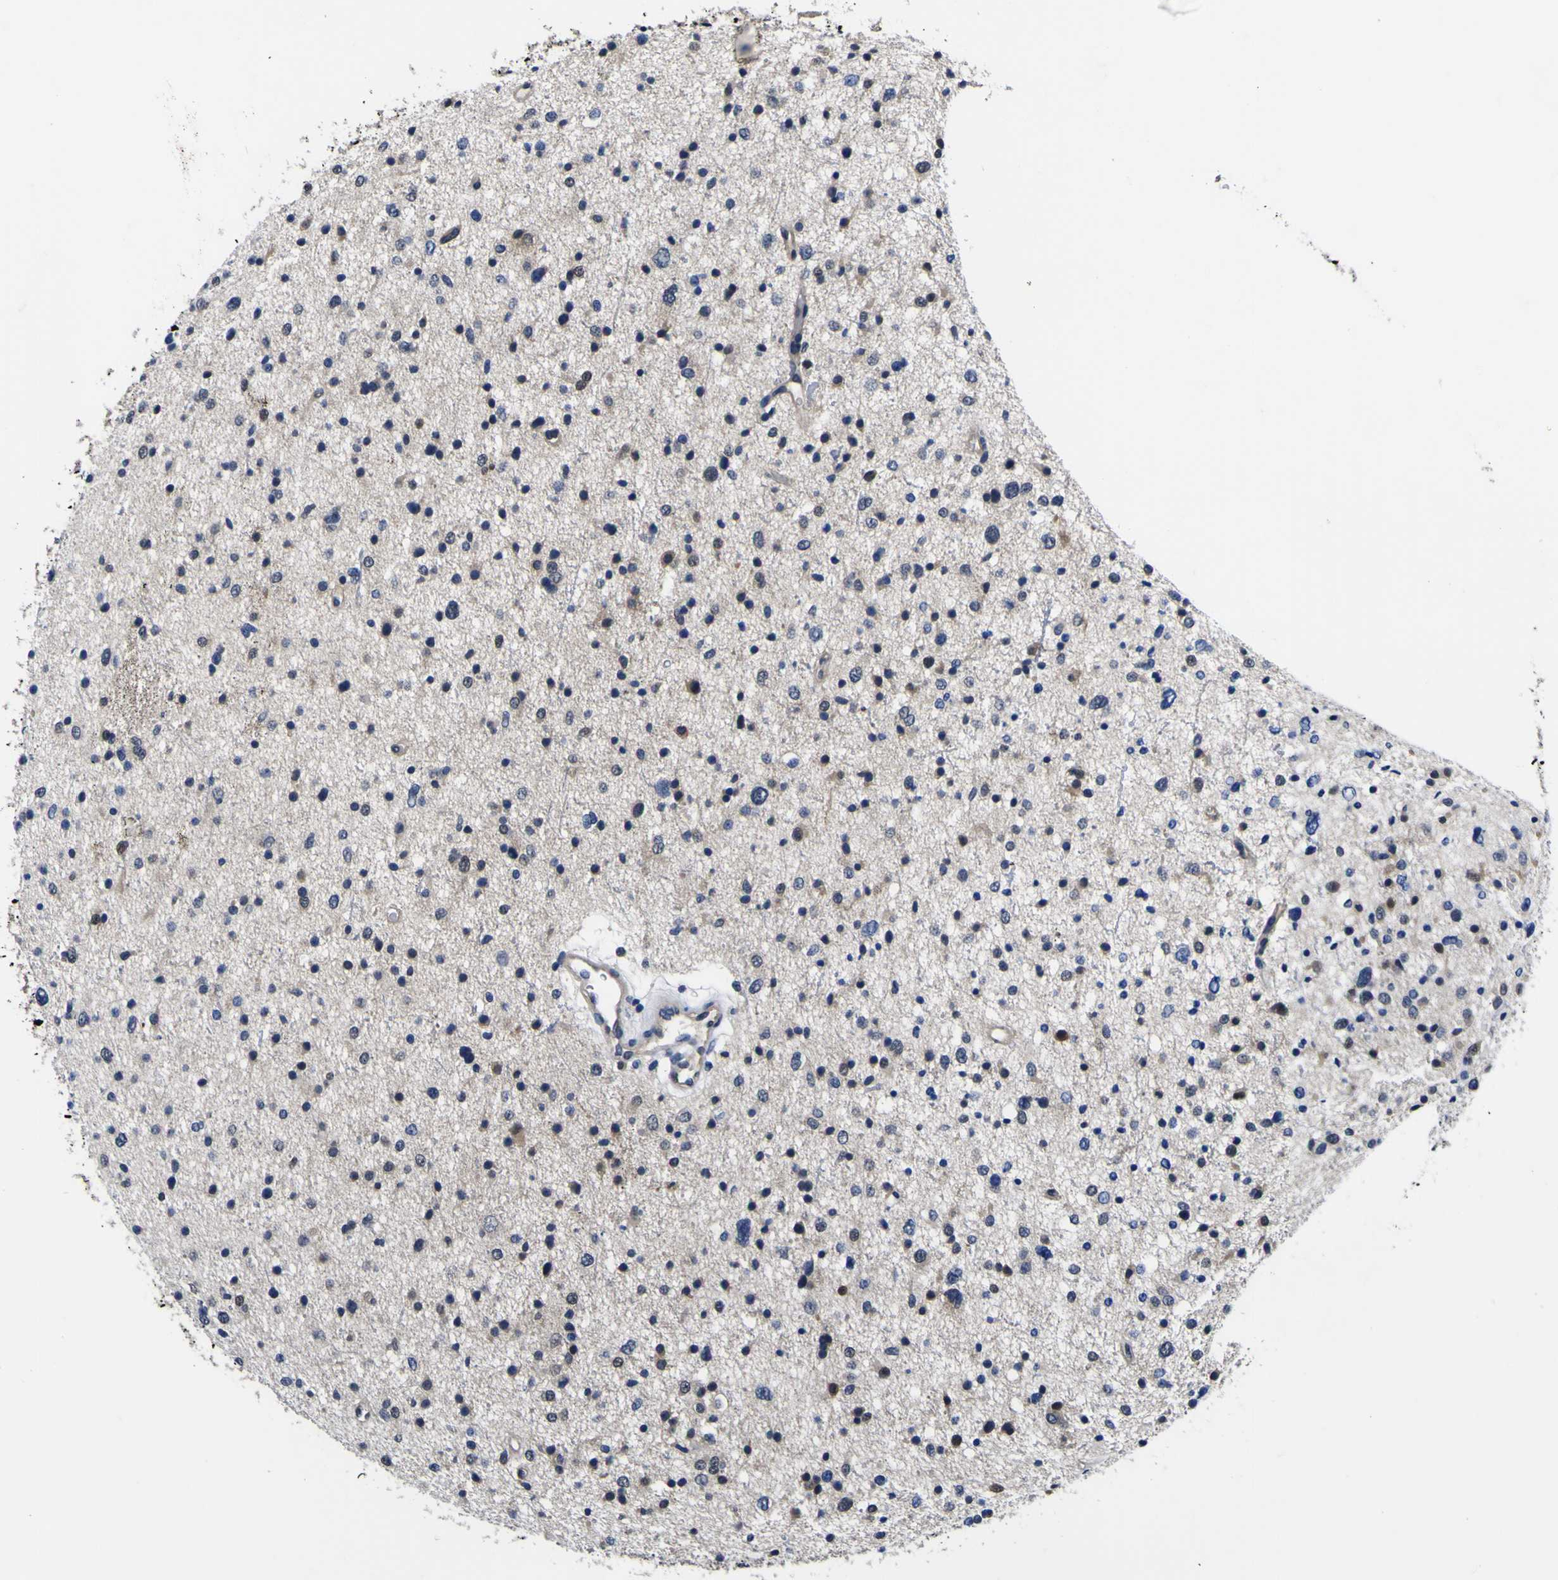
{"staining": {"intensity": "negative", "quantity": "none", "location": "none"}, "tissue": "glioma", "cell_type": "Tumor cells", "image_type": "cancer", "snomed": [{"axis": "morphology", "description": "Glioma, malignant, Low grade"}, {"axis": "topography", "description": "Brain"}], "caption": "DAB (3,3'-diaminobenzidine) immunohistochemical staining of human low-grade glioma (malignant) exhibits no significant staining in tumor cells.", "gene": "FAM110B", "patient": {"sex": "female", "age": 37}}